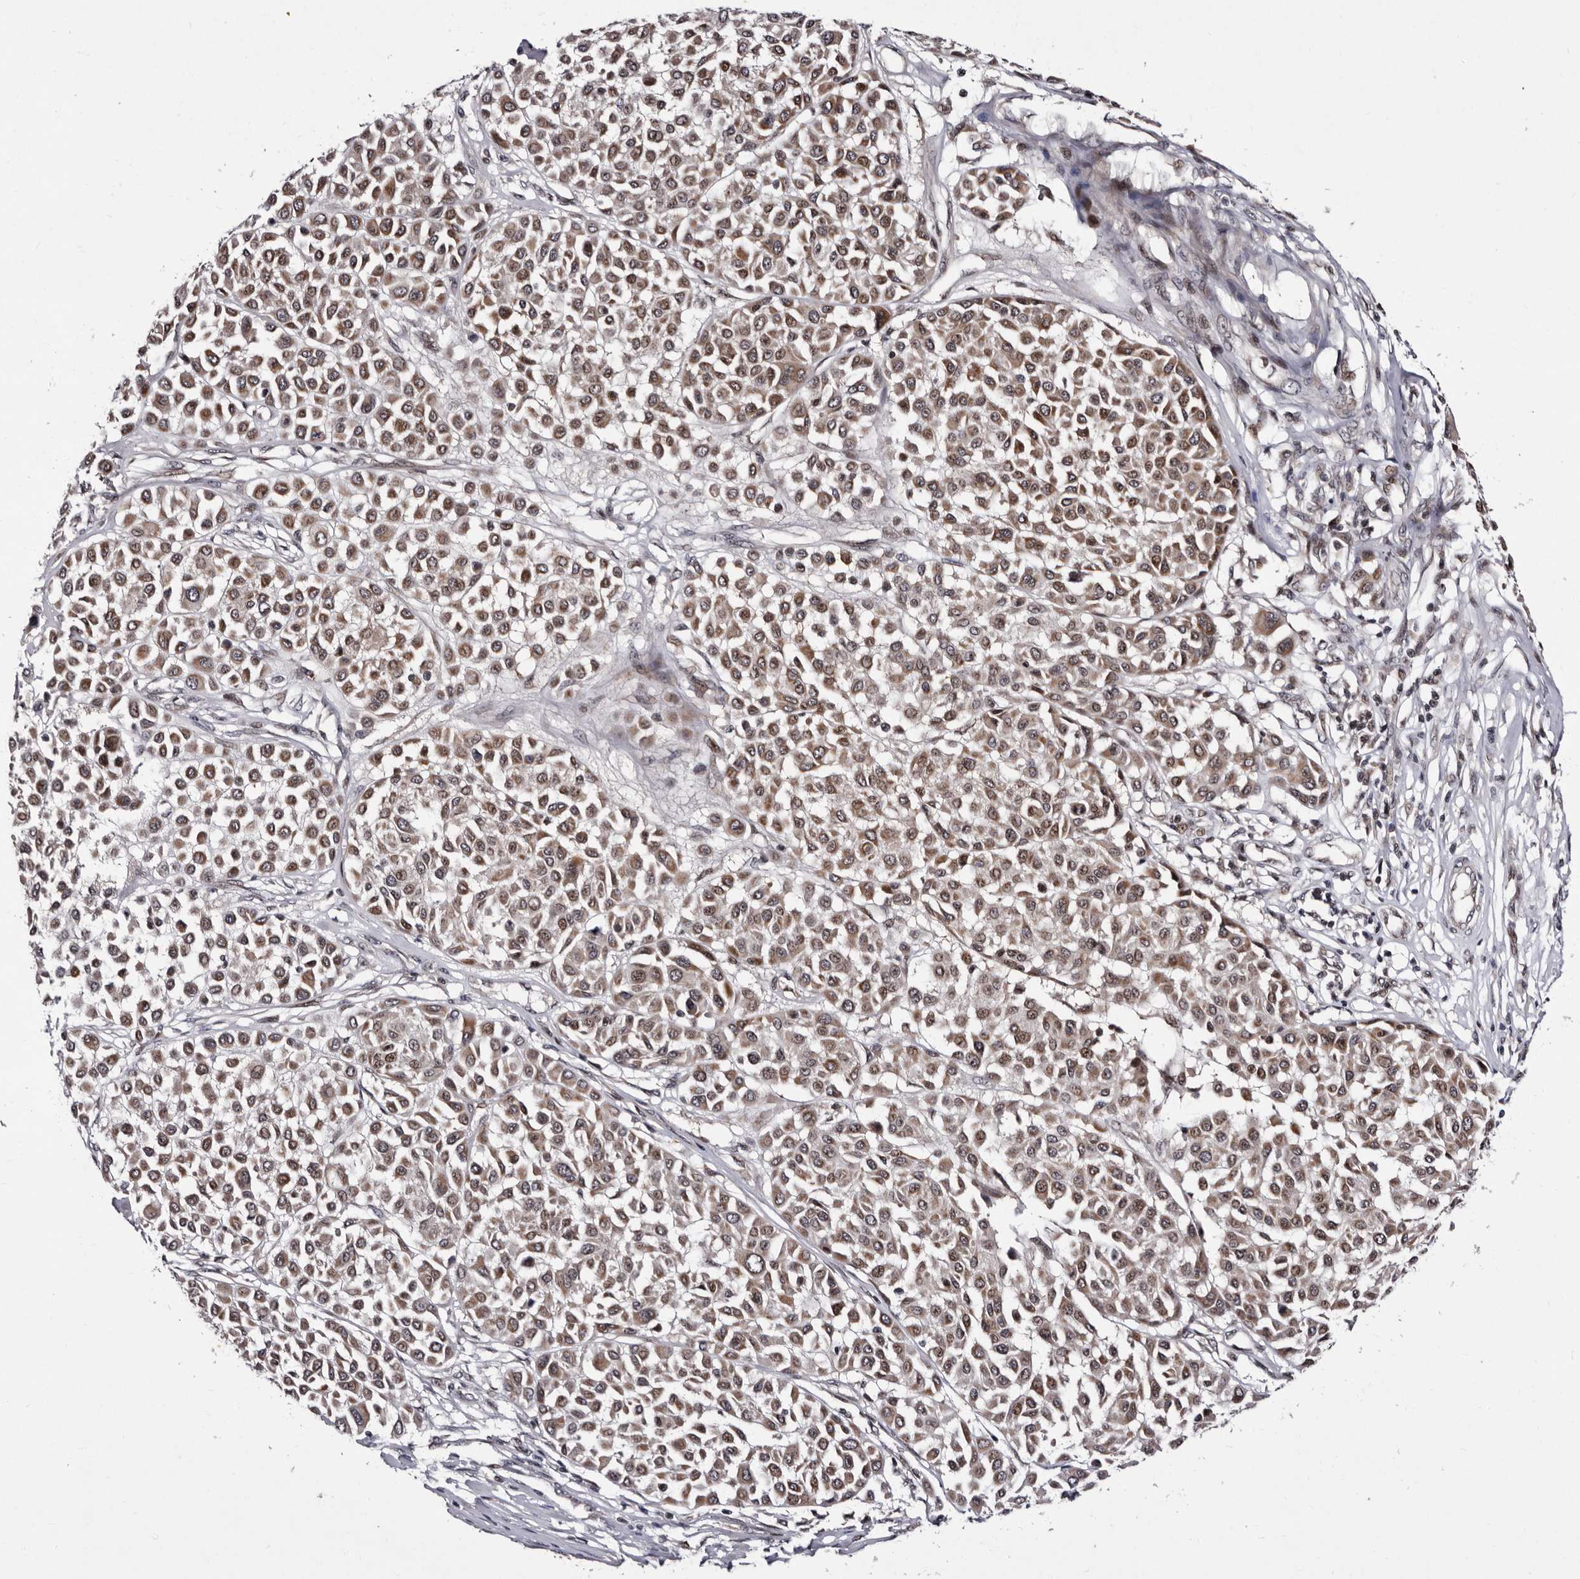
{"staining": {"intensity": "moderate", "quantity": ">75%", "location": "cytoplasmic/membranous,nuclear"}, "tissue": "melanoma", "cell_type": "Tumor cells", "image_type": "cancer", "snomed": [{"axis": "morphology", "description": "Malignant melanoma, Metastatic site"}, {"axis": "topography", "description": "Soft tissue"}], "caption": "A brown stain highlights moderate cytoplasmic/membranous and nuclear expression of a protein in human malignant melanoma (metastatic site) tumor cells.", "gene": "TNKS", "patient": {"sex": "male", "age": 41}}